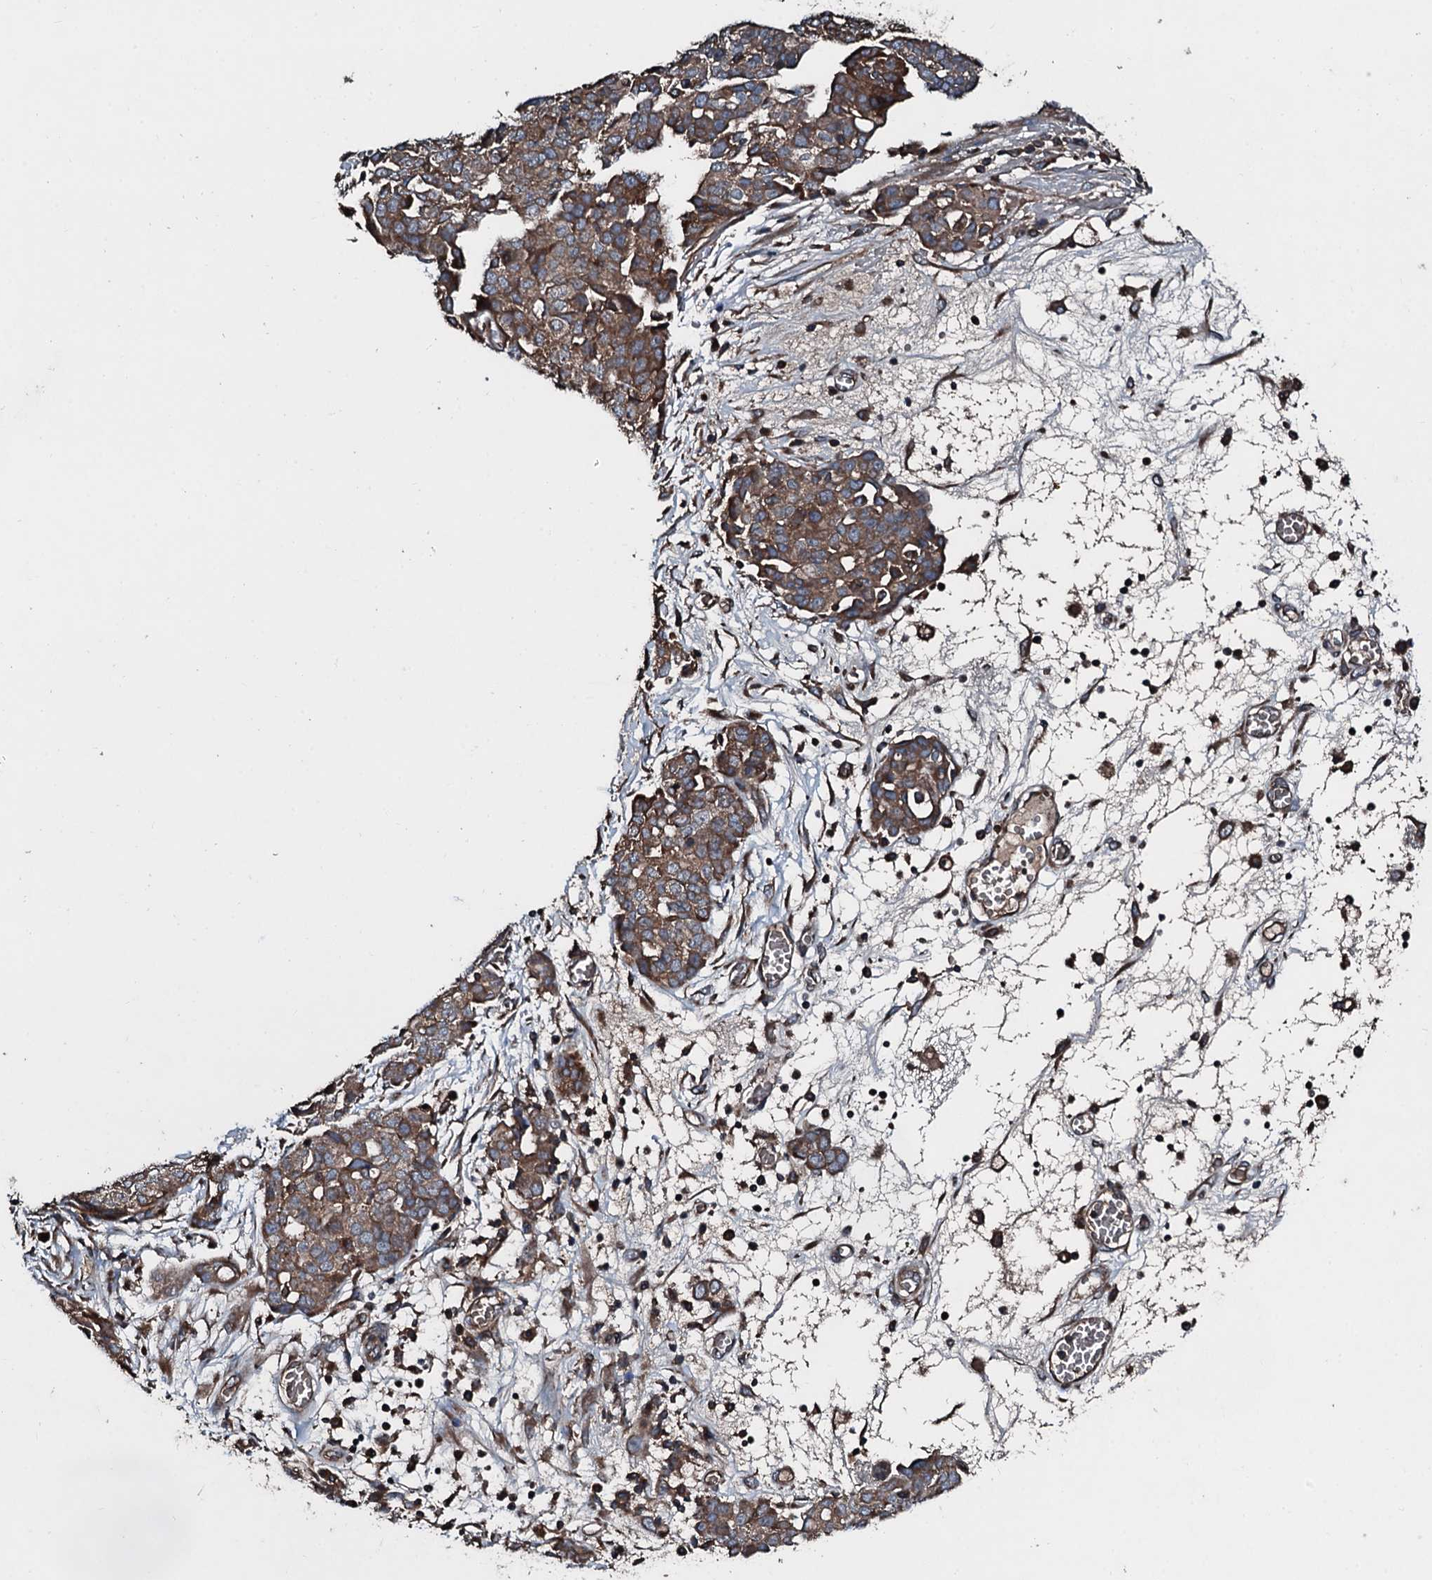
{"staining": {"intensity": "moderate", "quantity": ">75%", "location": "cytoplasmic/membranous"}, "tissue": "ovarian cancer", "cell_type": "Tumor cells", "image_type": "cancer", "snomed": [{"axis": "morphology", "description": "Cystadenocarcinoma, serous, NOS"}, {"axis": "topography", "description": "Soft tissue"}, {"axis": "topography", "description": "Ovary"}], "caption": "IHC of ovarian cancer (serous cystadenocarcinoma) demonstrates medium levels of moderate cytoplasmic/membranous expression in about >75% of tumor cells. Nuclei are stained in blue.", "gene": "AARS1", "patient": {"sex": "female", "age": 57}}